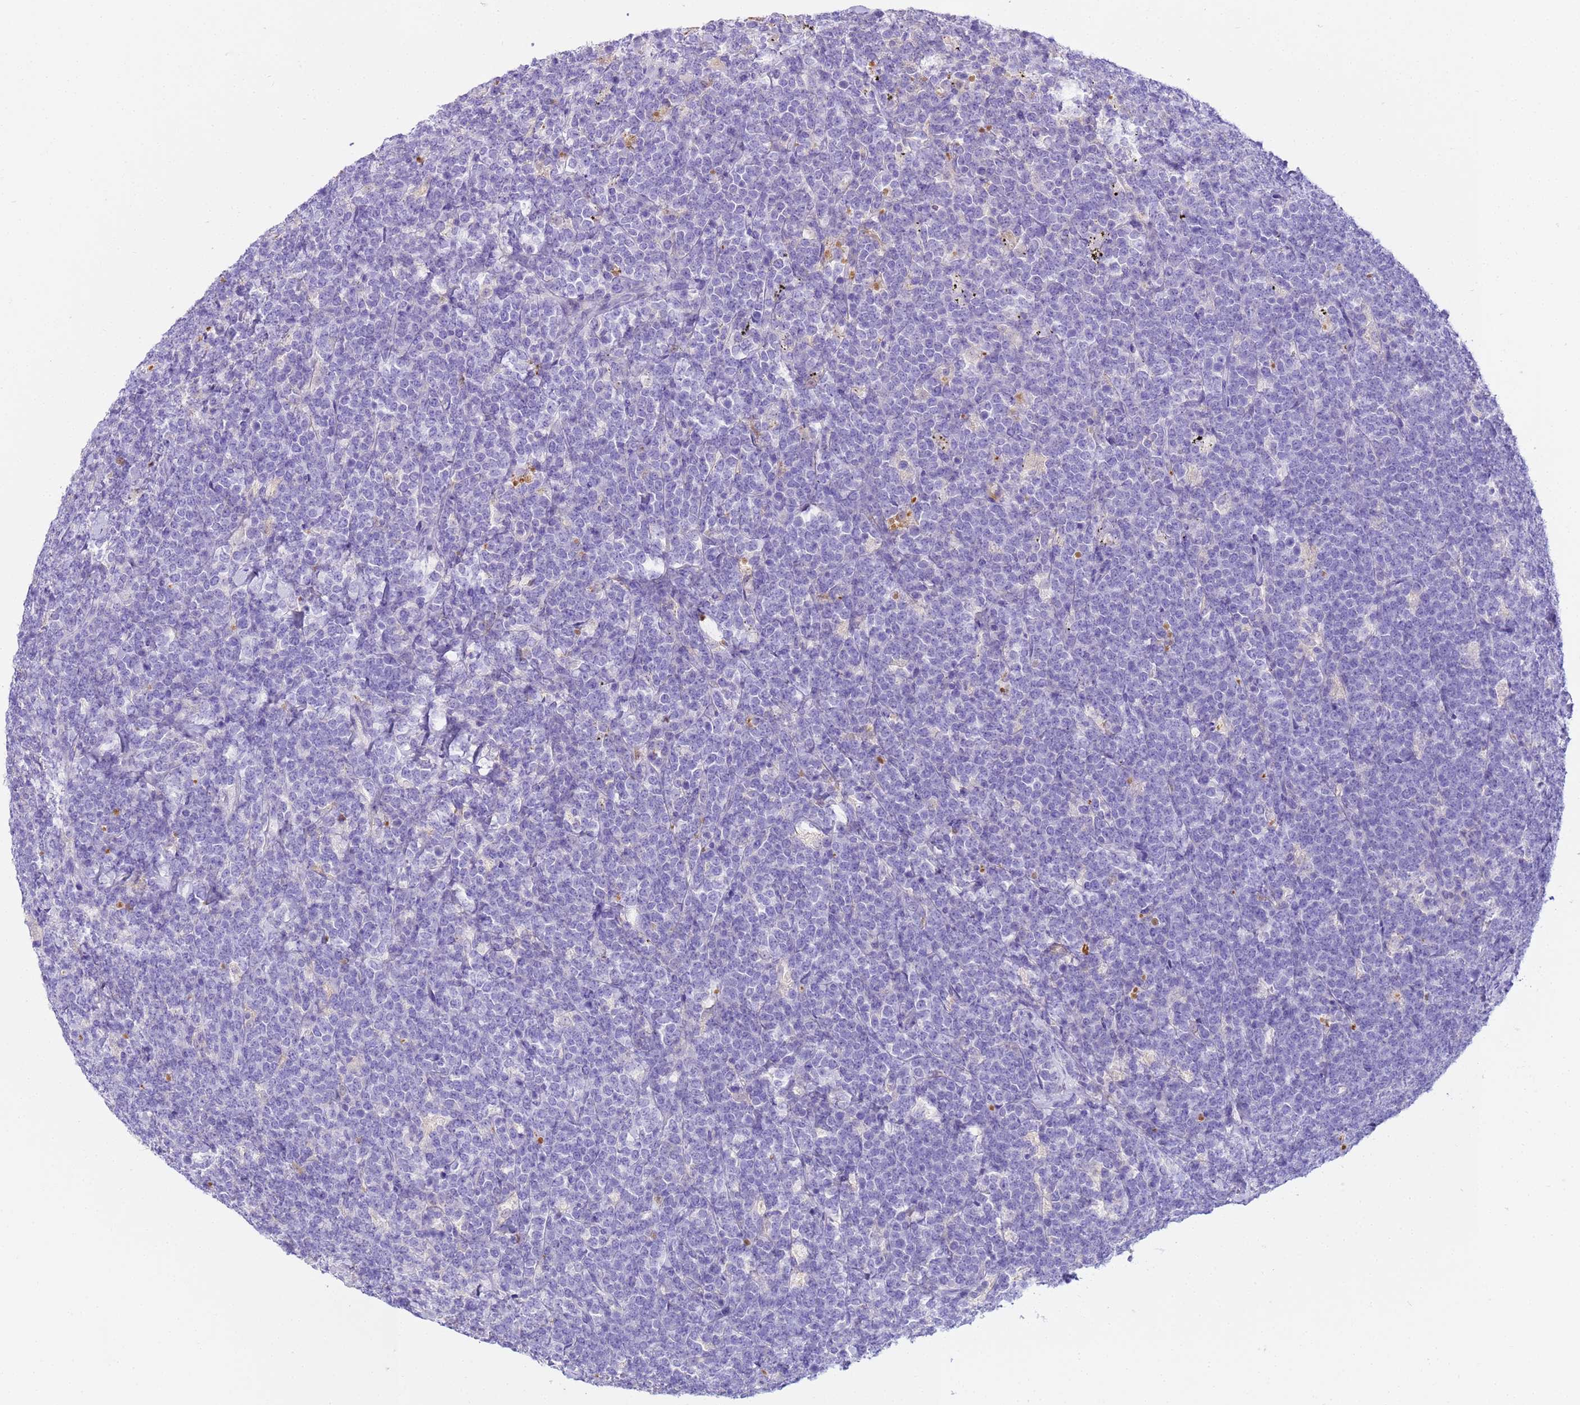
{"staining": {"intensity": "negative", "quantity": "none", "location": "none"}, "tissue": "lymphoma", "cell_type": "Tumor cells", "image_type": "cancer", "snomed": [{"axis": "morphology", "description": "Malignant lymphoma, non-Hodgkin's type, High grade"}, {"axis": "topography", "description": "Small intestine"}], "caption": "Lymphoma stained for a protein using immunohistochemistry displays no positivity tumor cells.", "gene": "CFHR2", "patient": {"sex": "male", "age": 8}}